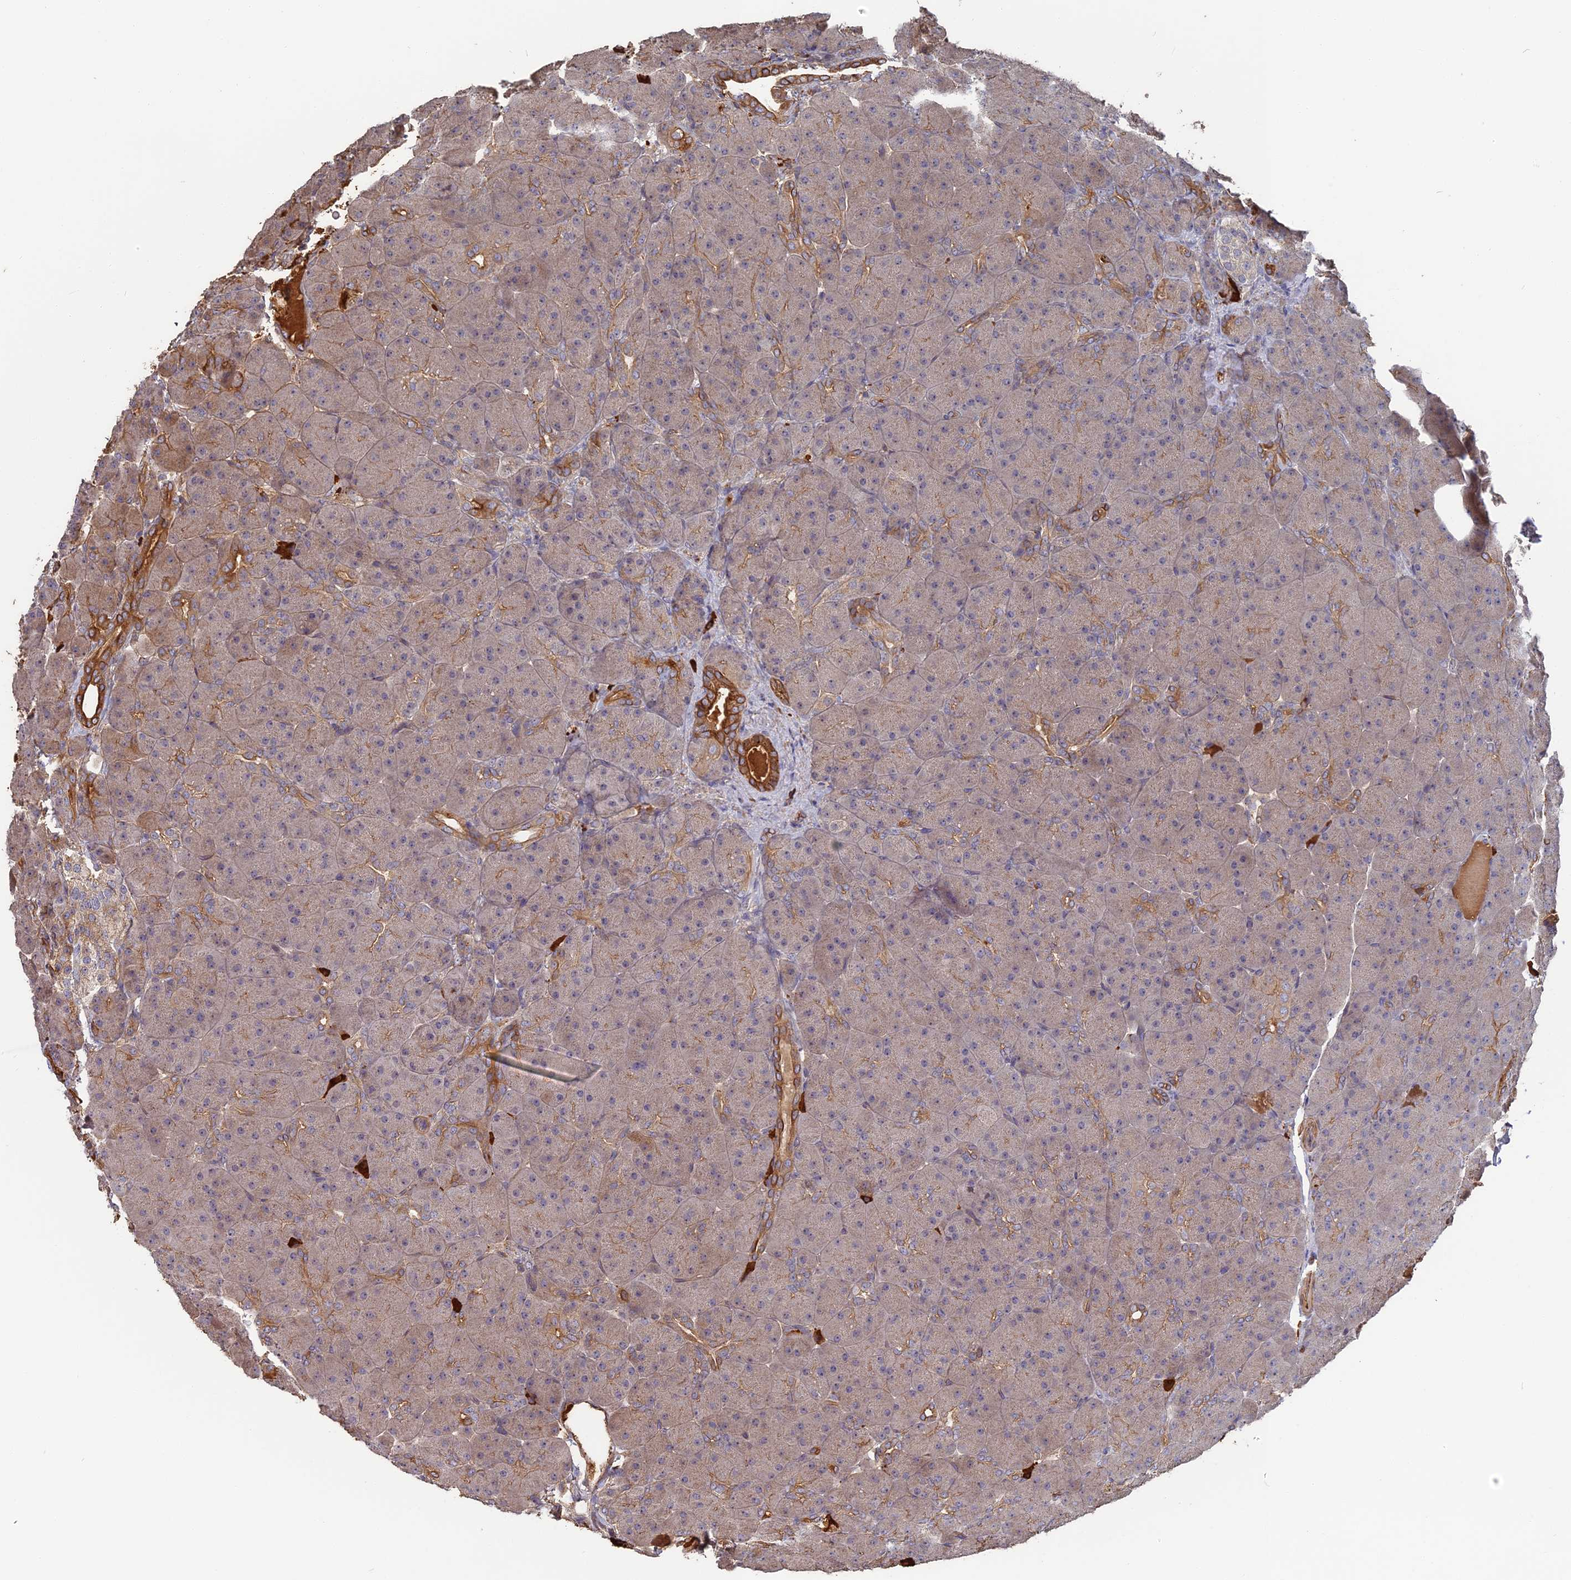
{"staining": {"intensity": "moderate", "quantity": "25%-75%", "location": "cytoplasmic/membranous"}, "tissue": "pancreas", "cell_type": "Exocrine glandular cells", "image_type": "normal", "snomed": [{"axis": "morphology", "description": "Normal tissue, NOS"}, {"axis": "topography", "description": "Pancreas"}], "caption": "The image demonstrates a brown stain indicating the presence of a protein in the cytoplasmic/membranous of exocrine glandular cells in pancreas. (DAB (3,3'-diaminobenzidine) = brown stain, brightfield microscopy at high magnification).", "gene": "ERMAP", "patient": {"sex": "male", "age": 66}}